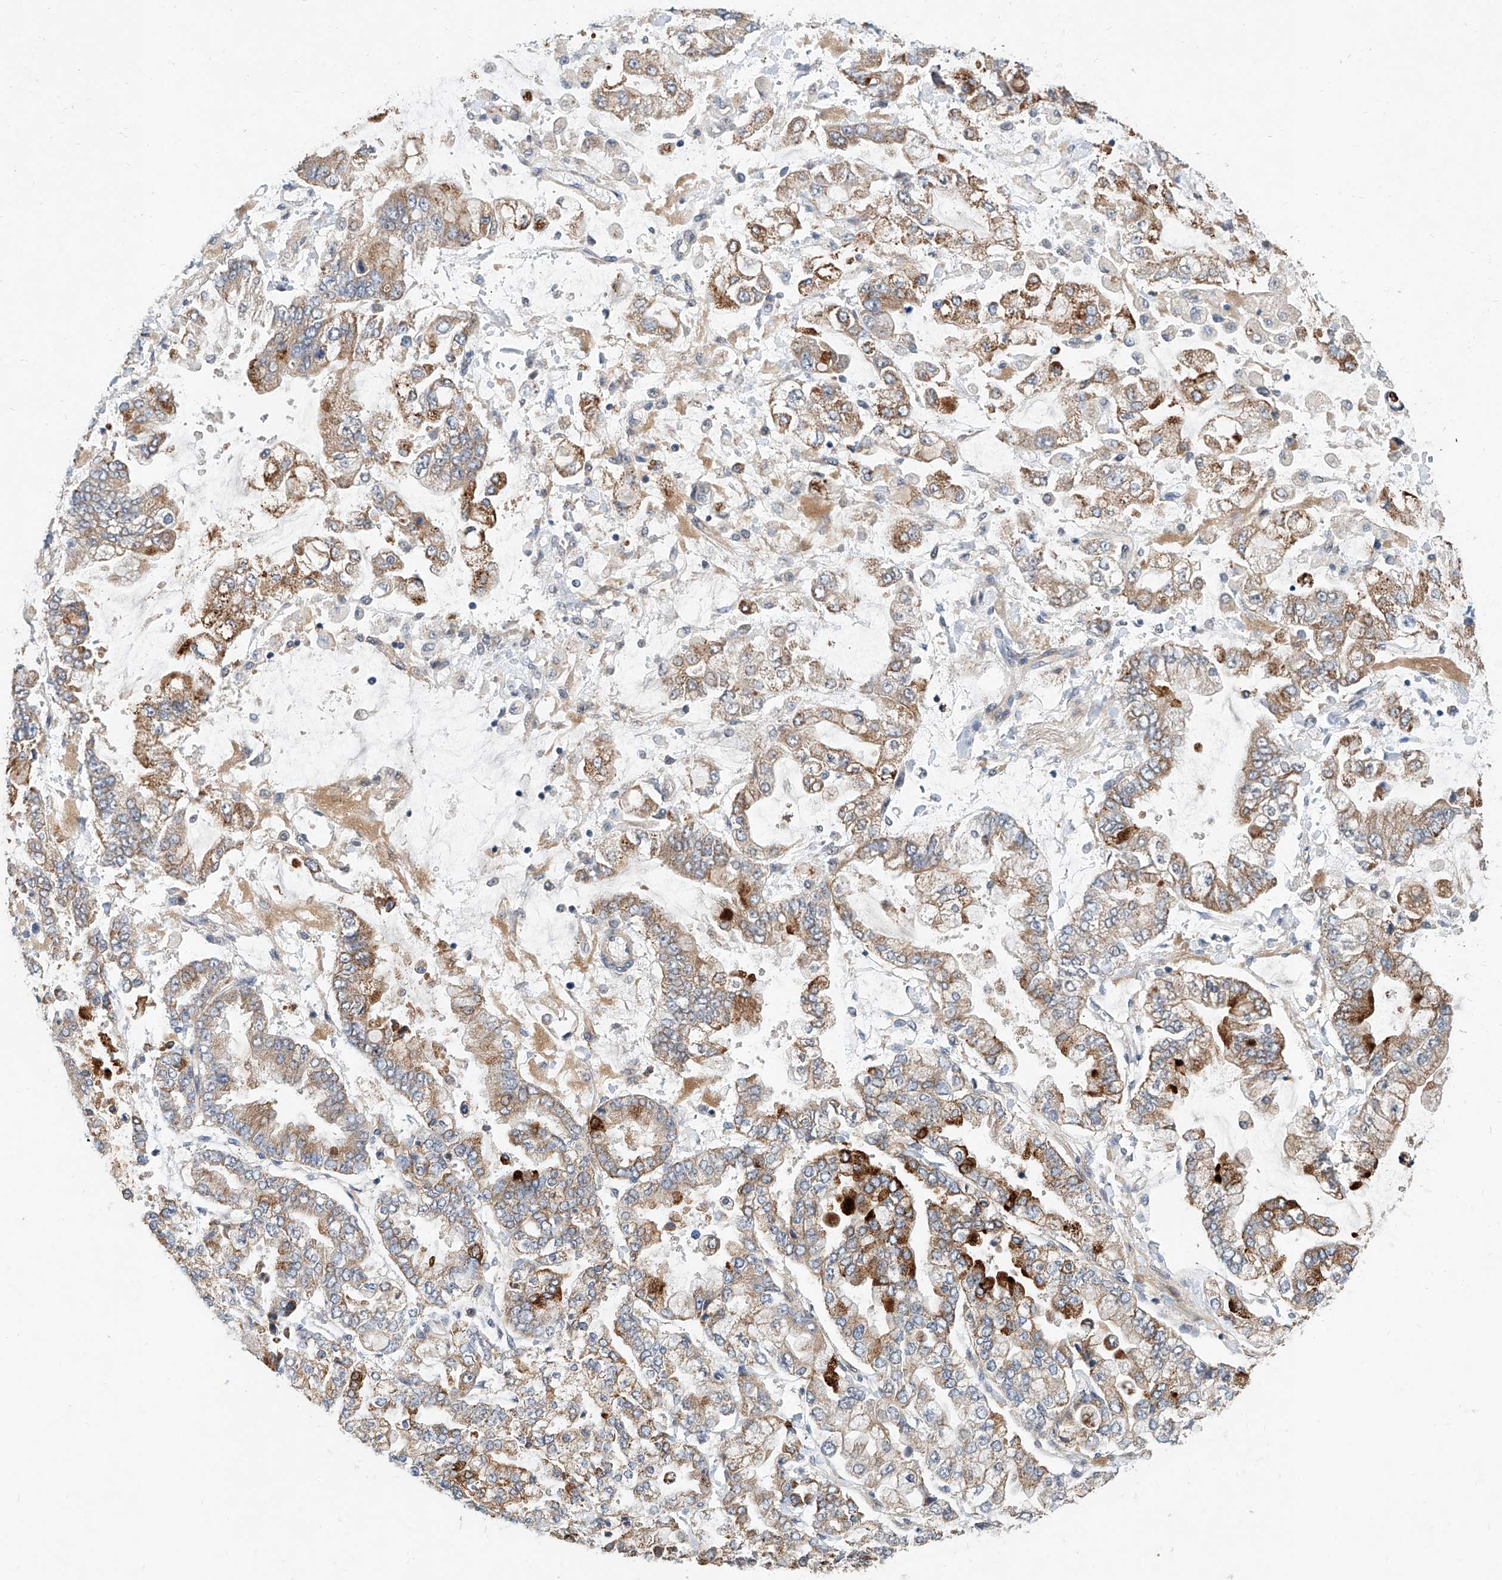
{"staining": {"intensity": "moderate", "quantity": ">75%", "location": "cytoplasmic/membranous"}, "tissue": "stomach cancer", "cell_type": "Tumor cells", "image_type": "cancer", "snomed": [{"axis": "morphology", "description": "Normal tissue, NOS"}, {"axis": "morphology", "description": "Adenocarcinoma, NOS"}, {"axis": "topography", "description": "Stomach, upper"}, {"axis": "topography", "description": "Stomach"}], "caption": "Brown immunohistochemical staining in human stomach adenocarcinoma shows moderate cytoplasmic/membranous staining in about >75% of tumor cells. The staining is performed using DAB (3,3'-diaminobenzidine) brown chromogen to label protein expression. The nuclei are counter-stained blue using hematoxylin.", "gene": "MFSD4B", "patient": {"sex": "male", "age": 76}}